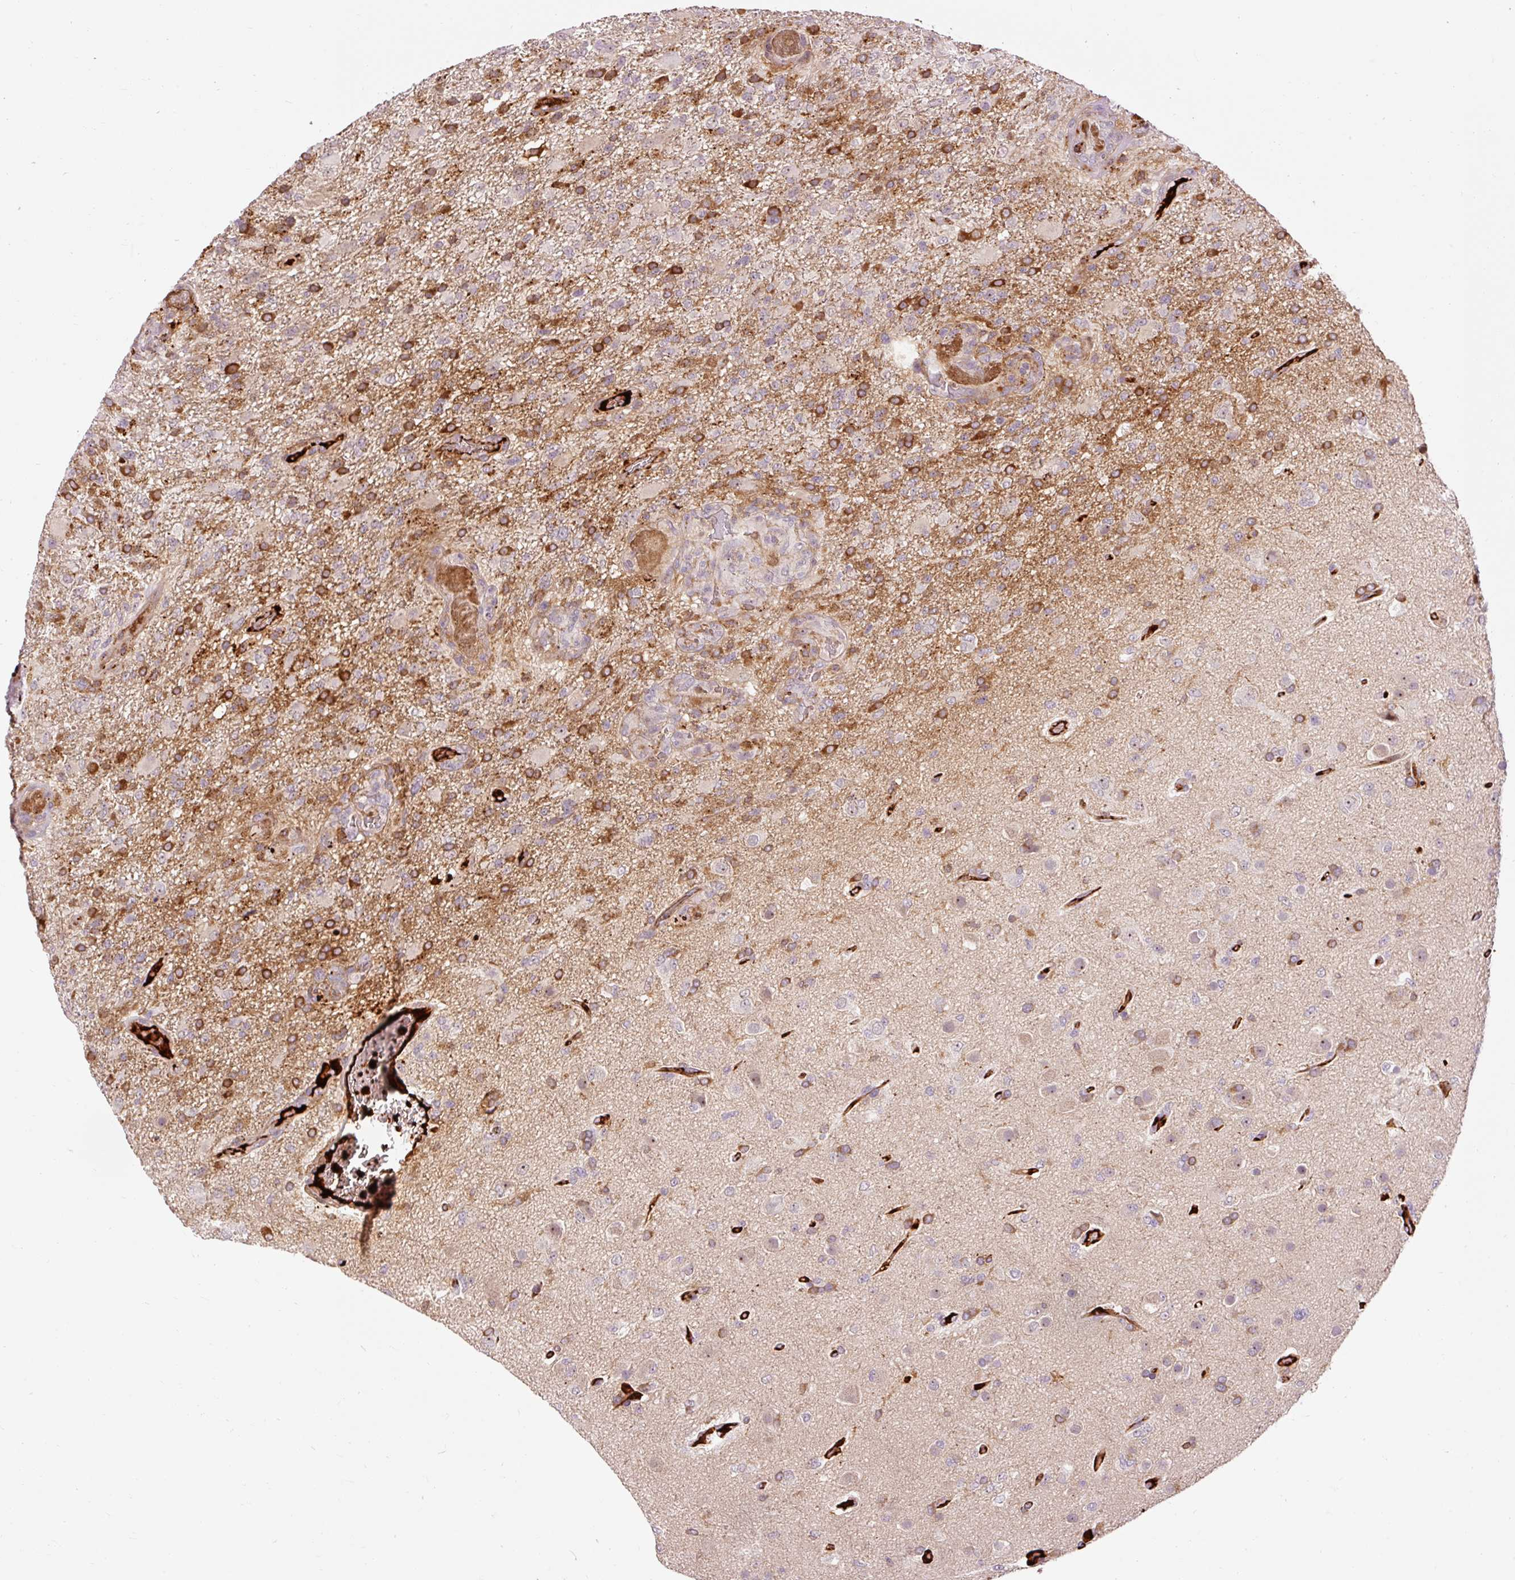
{"staining": {"intensity": "moderate", "quantity": "<25%", "location": "cytoplasmic/membranous"}, "tissue": "glioma", "cell_type": "Tumor cells", "image_type": "cancer", "snomed": [{"axis": "morphology", "description": "Glioma, malignant, High grade"}, {"axis": "topography", "description": "Brain"}], "caption": "A brown stain shows moderate cytoplasmic/membranous expression of a protein in human malignant high-grade glioma tumor cells. Using DAB (3,3'-diaminobenzidine) (brown) and hematoxylin (blue) stains, captured at high magnification using brightfield microscopy.", "gene": "CEBPZ", "patient": {"sex": "female", "age": 74}}